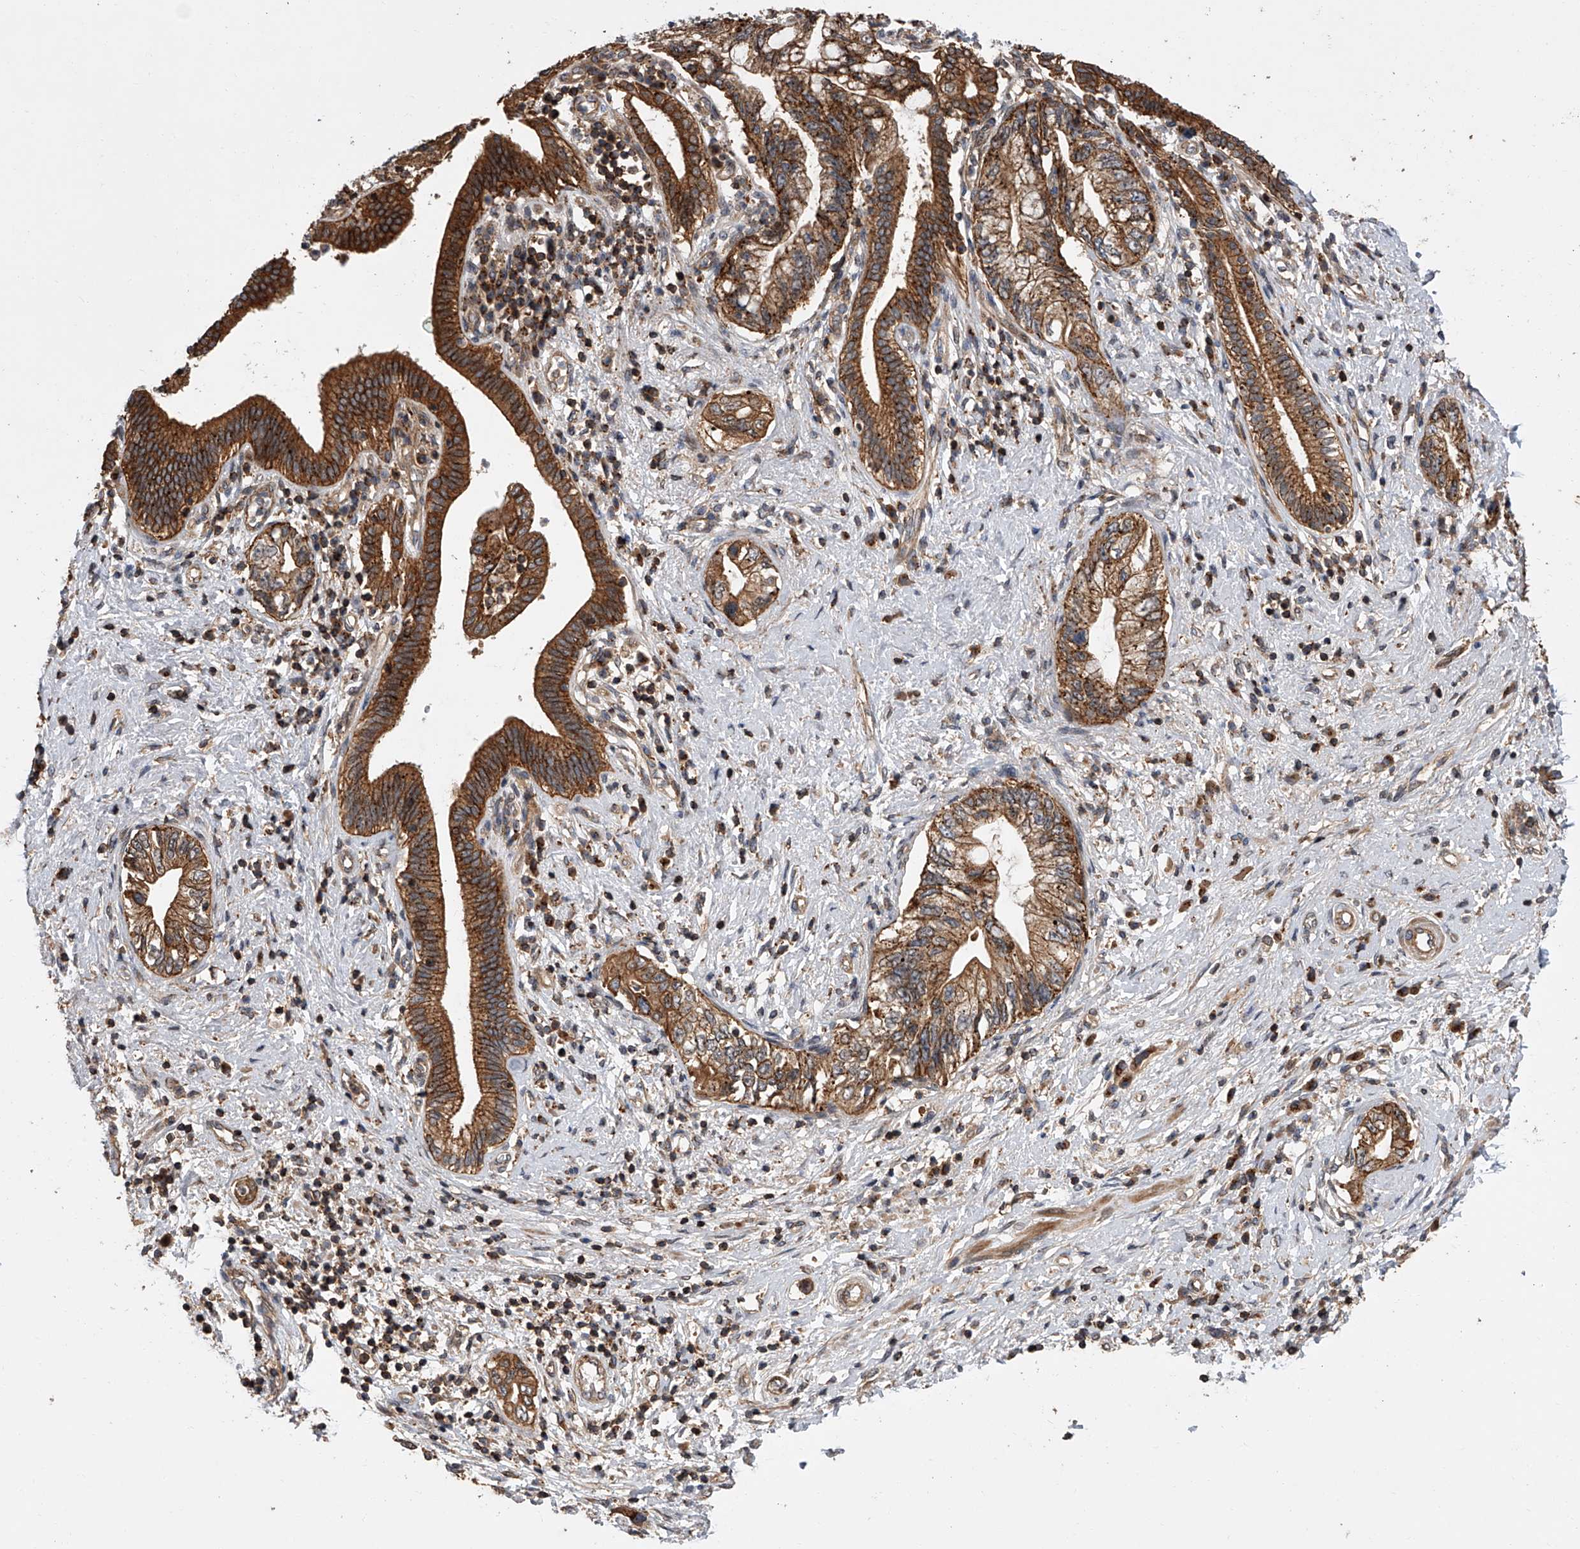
{"staining": {"intensity": "strong", "quantity": ">75%", "location": "cytoplasmic/membranous"}, "tissue": "pancreatic cancer", "cell_type": "Tumor cells", "image_type": "cancer", "snomed": [{"axis": "morphology", "description": "Adenocarcinoma, NOS"}, {"axis": "topography", "description": "Pancreas"}], "caption": "Adenocarcinoma (pancreatic) stained with DAB IHC reveals high levels of strong cytoplasmic/membranous expression in about >75% of tumor cells.", "gene": "USP47", "patient": {"sex": "female", "age": 73}}